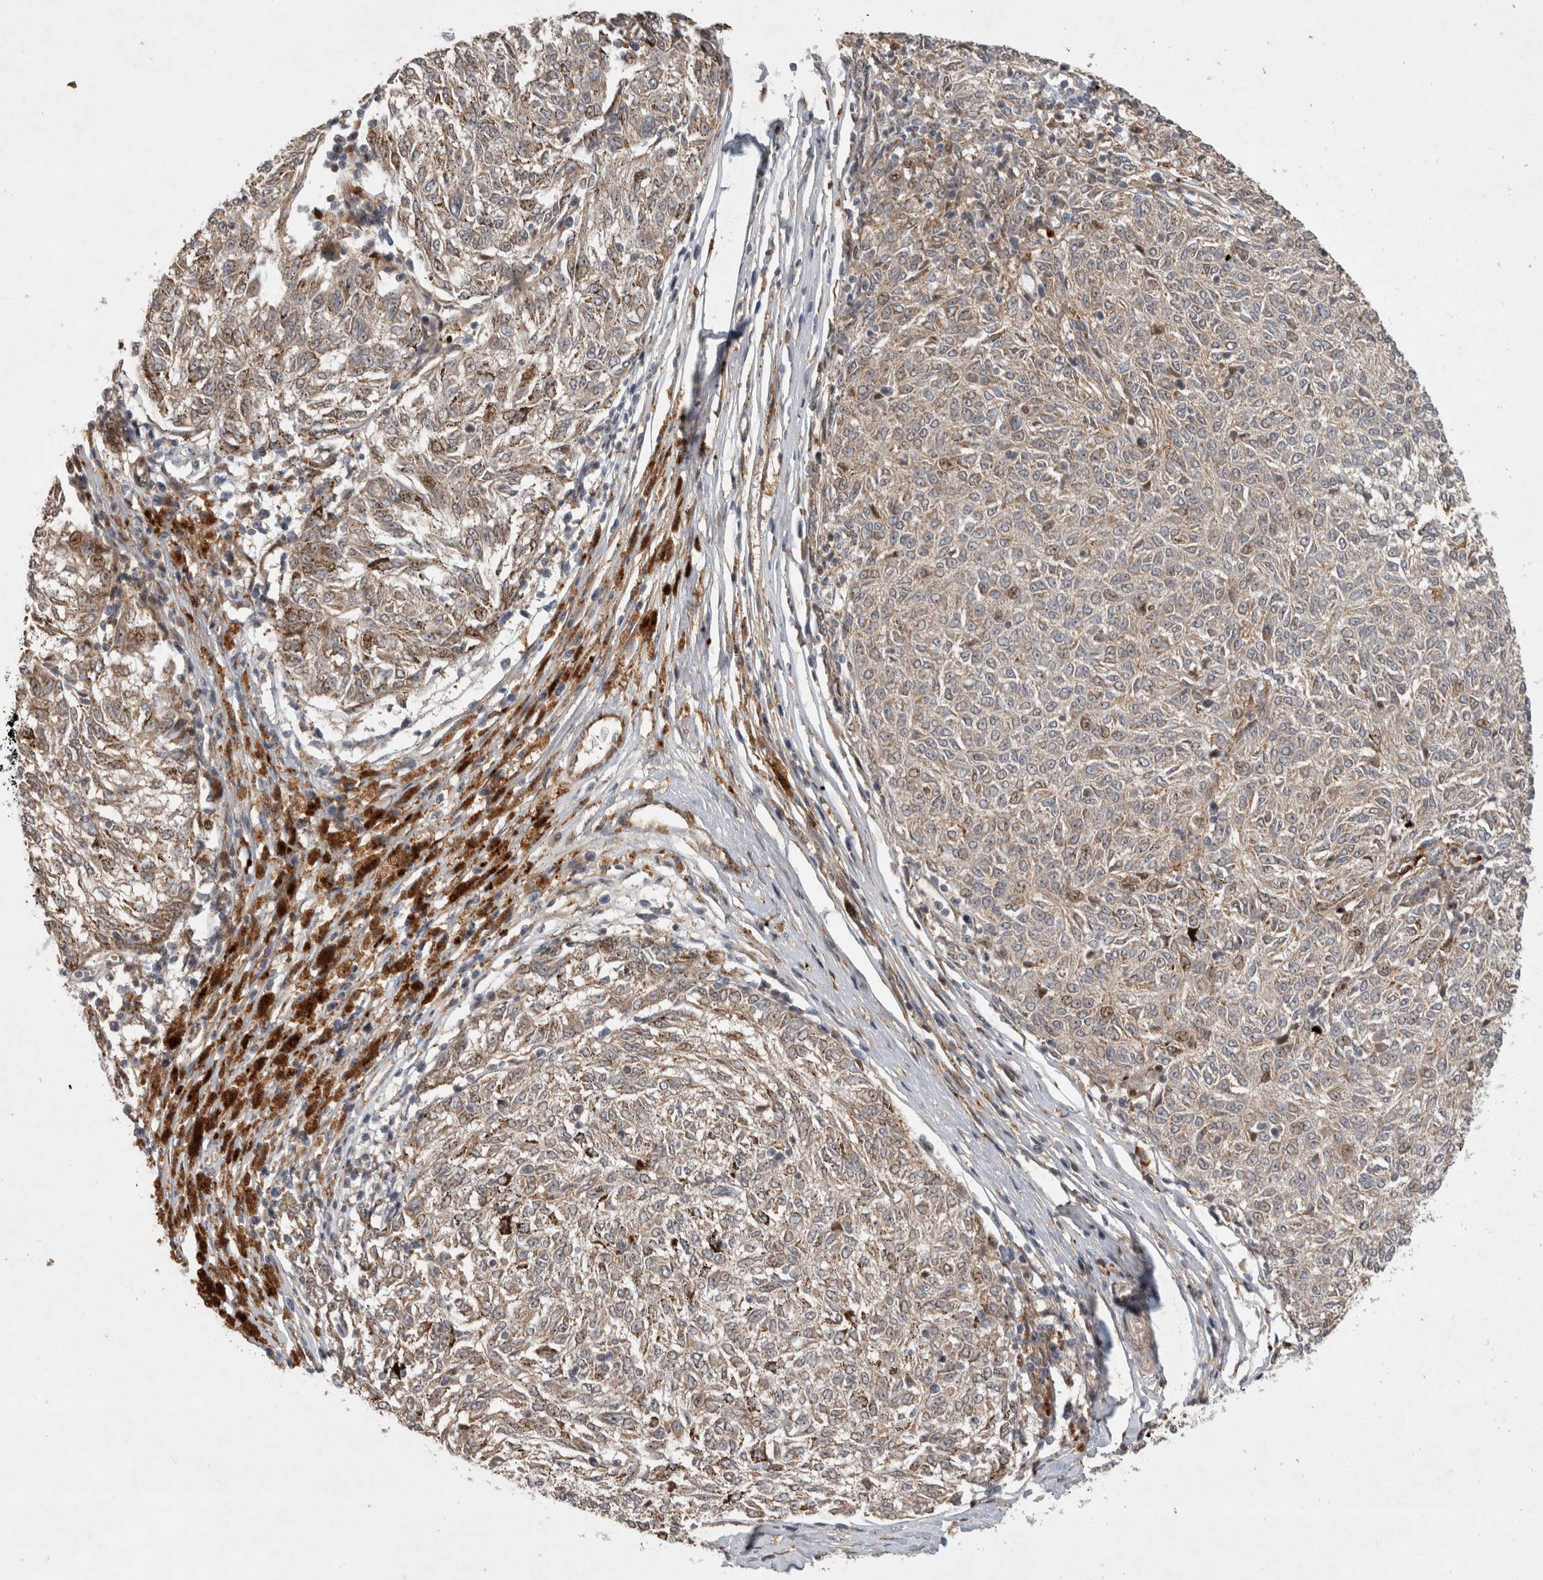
{"staining": {"intensity": "weak", "quantity": "25%-75%", "location": "cytoplasmic/membranous"}, "tissue": "melanoma", "cell_type": "Tumor cells", "image_type": "cancer", "snomed": [{"axis": "morphology", "description": "Malignant melanoma, NOS"}, {"axis": "topography", "description": "Skin"}], "caption": "Immunohistochemical staining of human malignant melanoma shows weak cytoplasmic/membranous protein staining in about 25%-75% of tumor cells. (IHC, brightfield microscopy, high magnification).", "gene": "INSRR", "patient": {"sex": "female", "age": 72}}